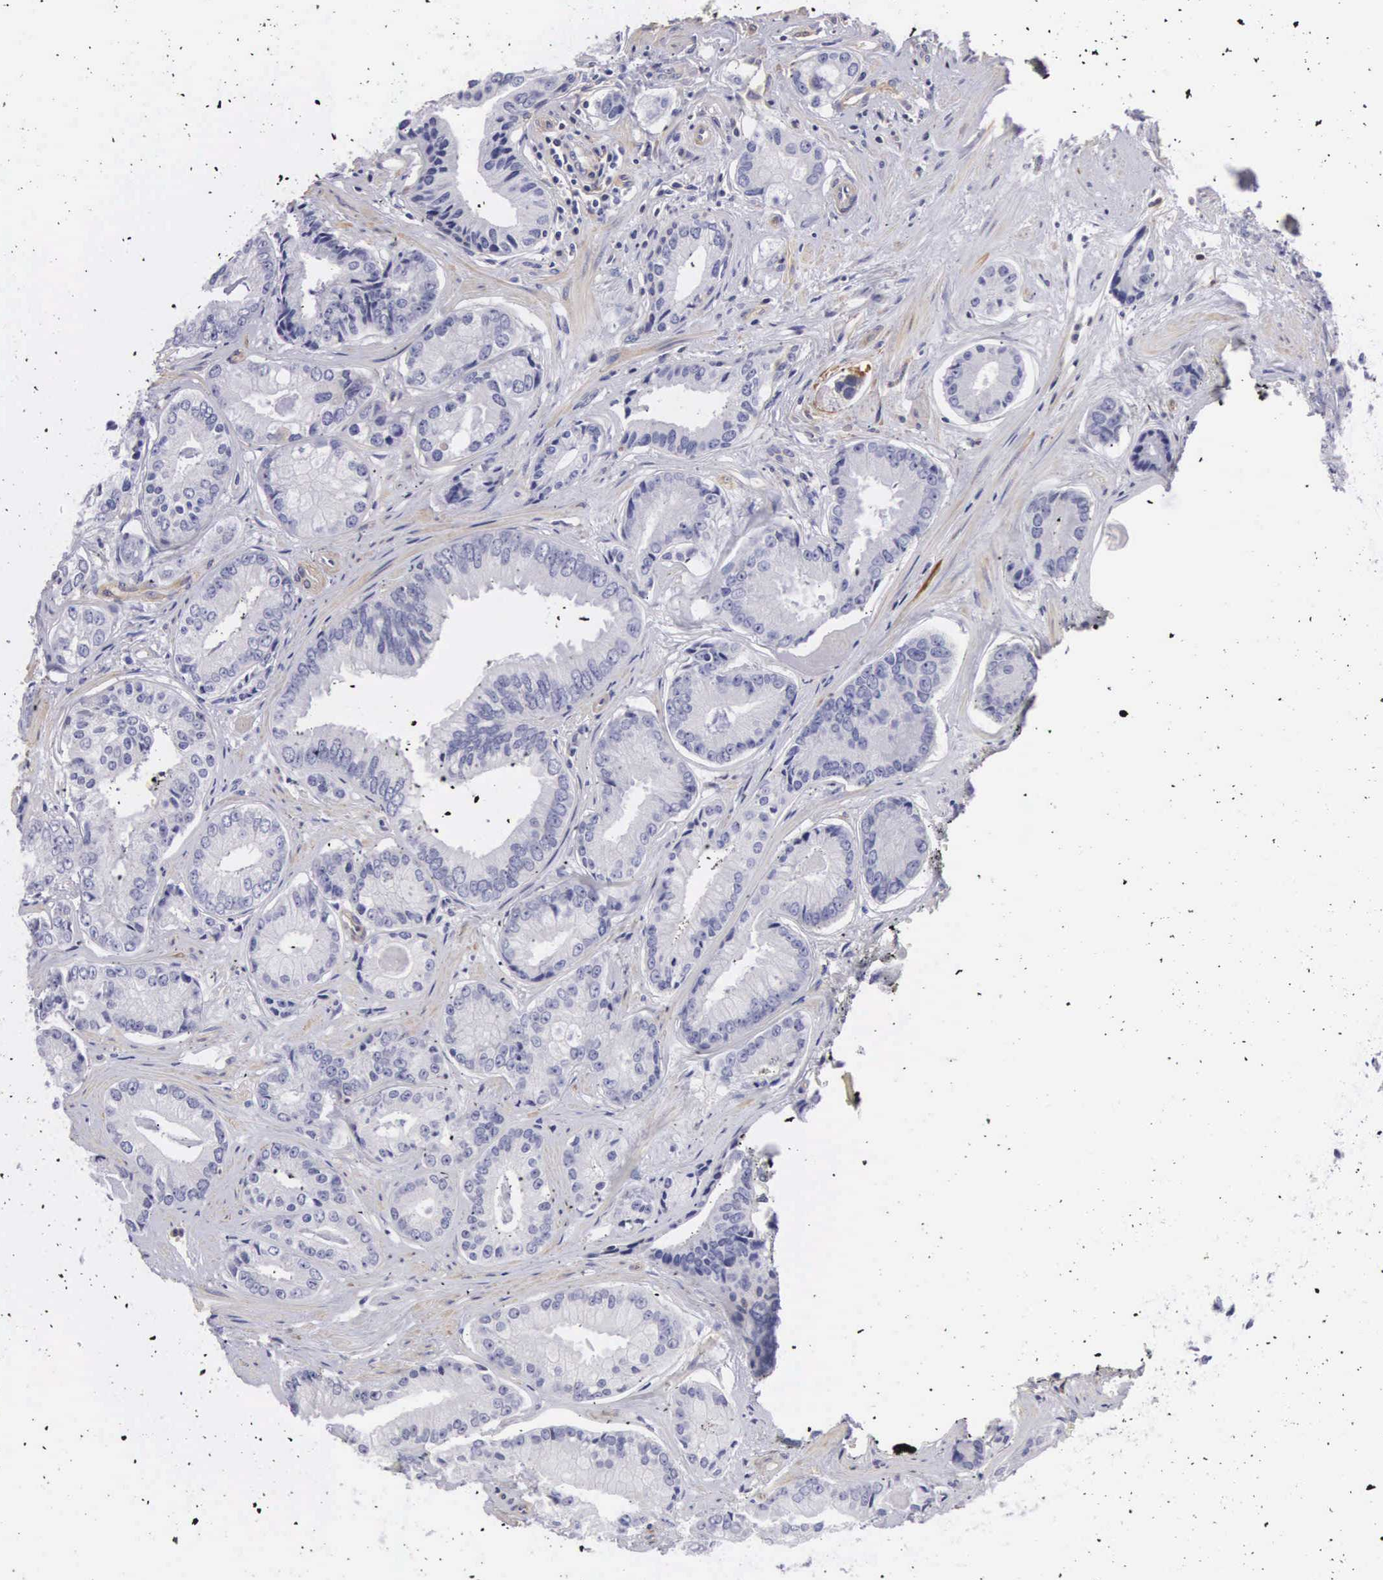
{"staining": {"intensity": "negative", "quantity": "none", "location": "none"}, "tissue": "prostate cancer", "cell_type": "Tumor cells", "image_type": "cancer", "snomed": [{"axis": "morphology", "description": "Adenocarcinoma, High grade"}, {"axis": "topography", "description": "Prostate"}], "caption": "Human prostate high-grade adenocarcinoma stained for a protein using immunohistochemistry (IHC) shows no expression in tumor cells.", "gene": "OSBPL3", "patient": {"sex": "male", "age": 56}}